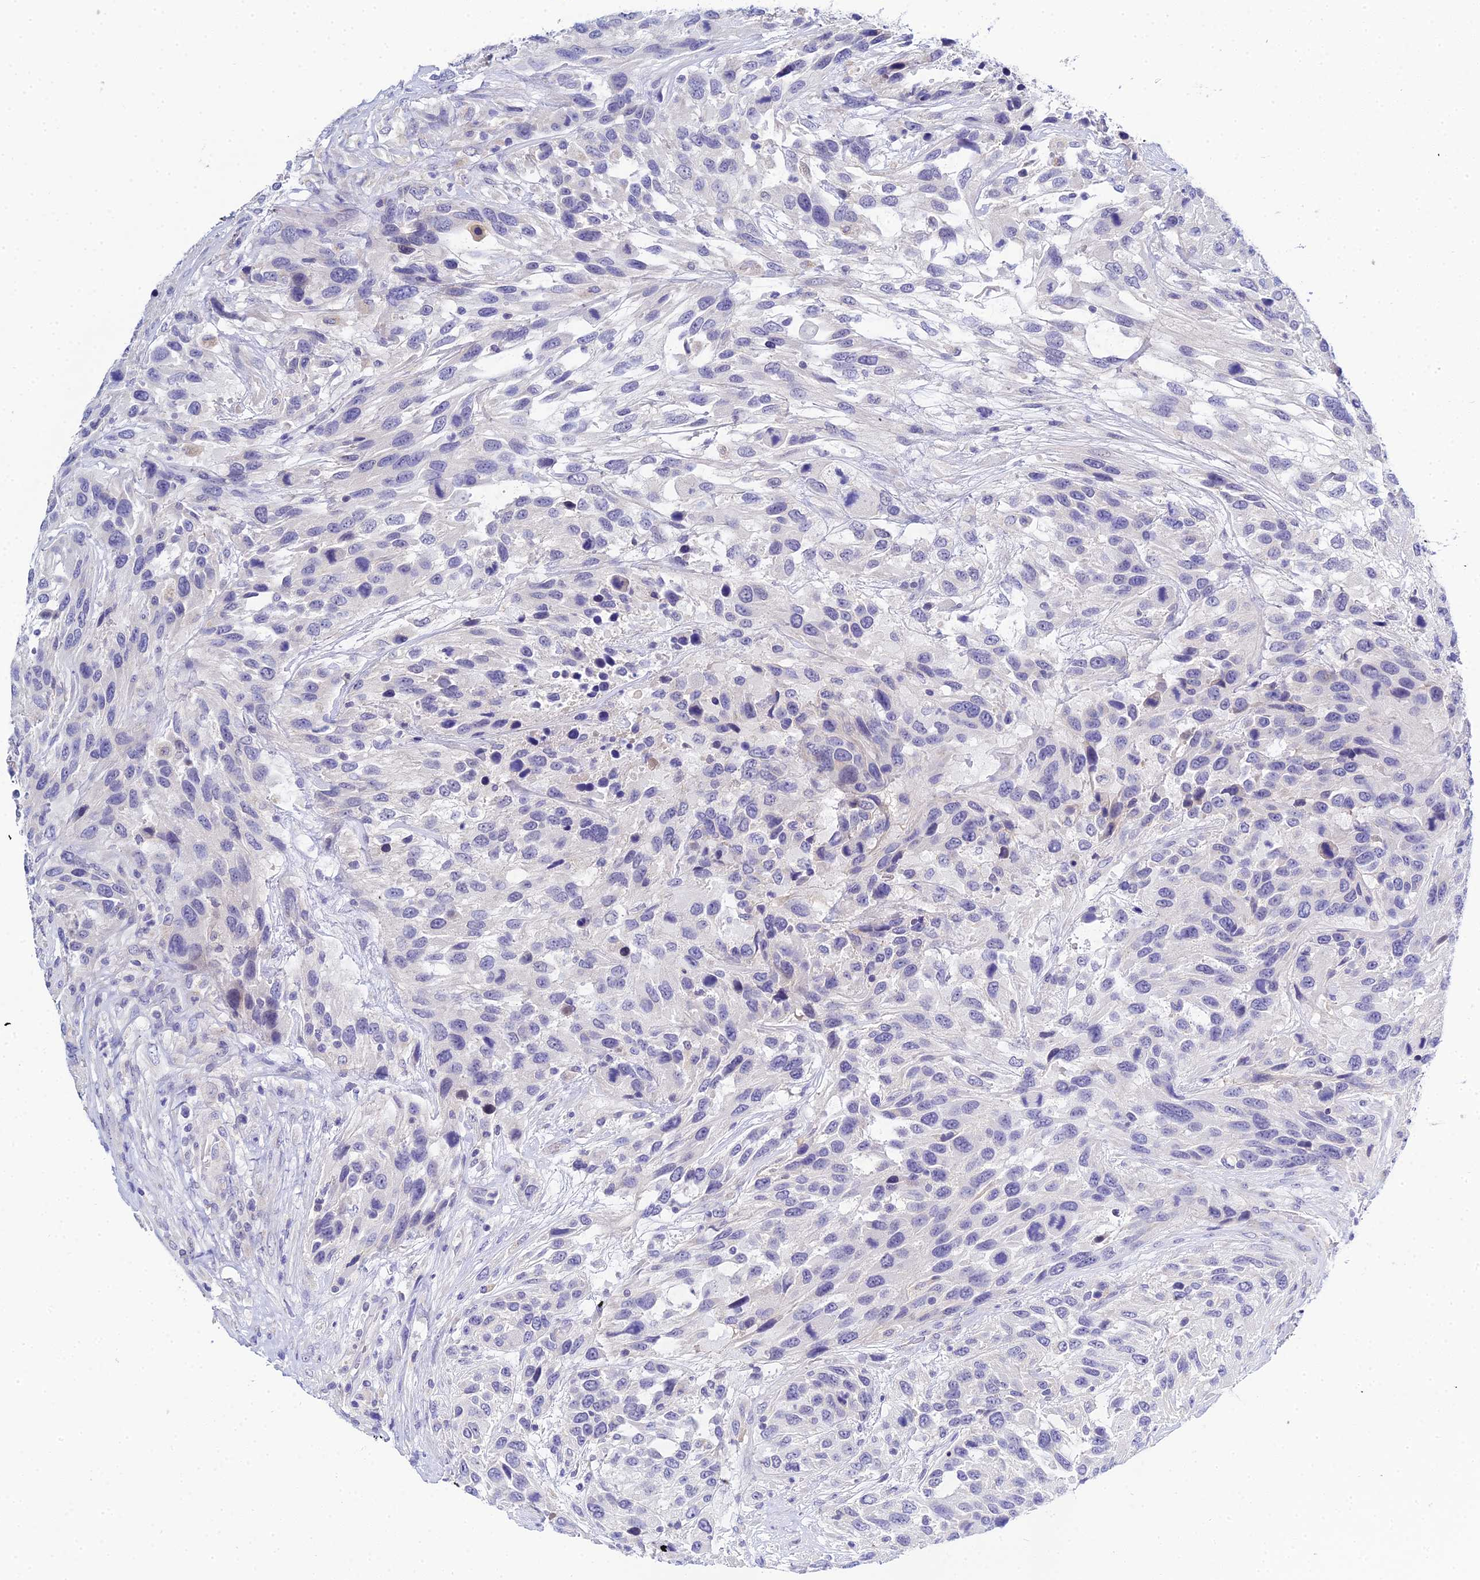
{"staining": {"intensity": "negative", "quantity": "none", "location": "none"}, "tissue": "urothelial cancer", "cell_type": "Tumor cells", "image_type": "cancer", "snomed": [{"axis": "morphology", "description": "Urothelial carcinoma, High grade"}, {"axis": "topography", "description": "Urinary bladder"}], "caption": "A high-resolution photomicrograph shows immunohistochemistry (IHC) staining of high-grade urothelial carcinoma, which displays no significant staining in tumor cells. (DAB IHC, high magnification).", "gene": "ZXDA", "patient": {"sex": "female", "age": 70}}